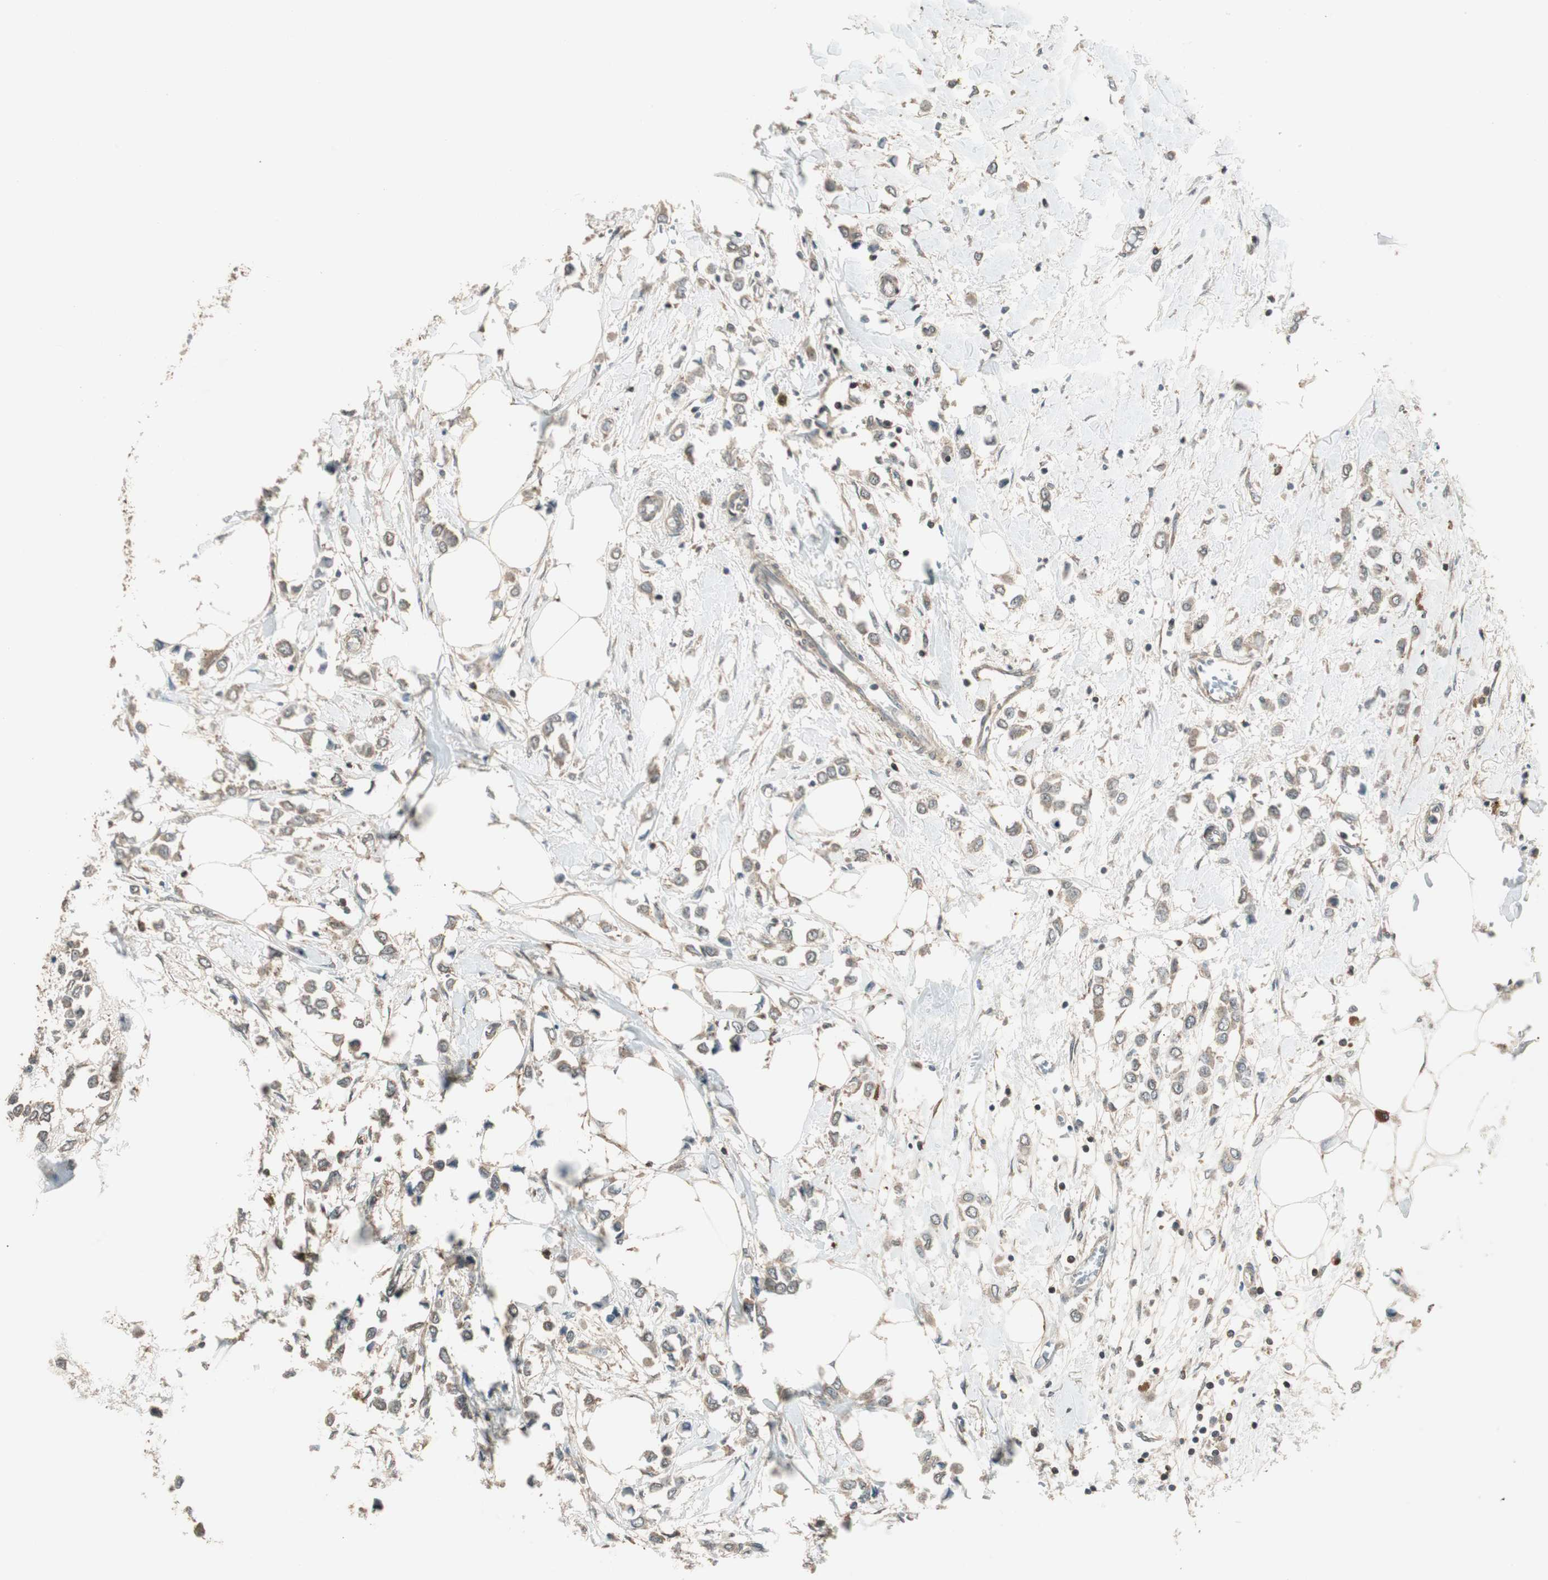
{"staining": {"intensity": "moderate", "quantity": ">75%", "location": "cytoplasmic/membranous"}, "tissue": "breast cancer", "cell_type": "Tumor cells", "image_type": "cancer", "snomed": [{"axis": "morphology", "description": "Lobular carcinoma"}, {"axis": "topography", "description": "Breast"}], "caption": "Tumor cells reveal medium levels of moderate cytoplasmic/membranous expression in approximately >75% of cells in breast lobular carcinoma.", "gene": "CNOT4", "patient": {"sex": "female", "age": 51}}